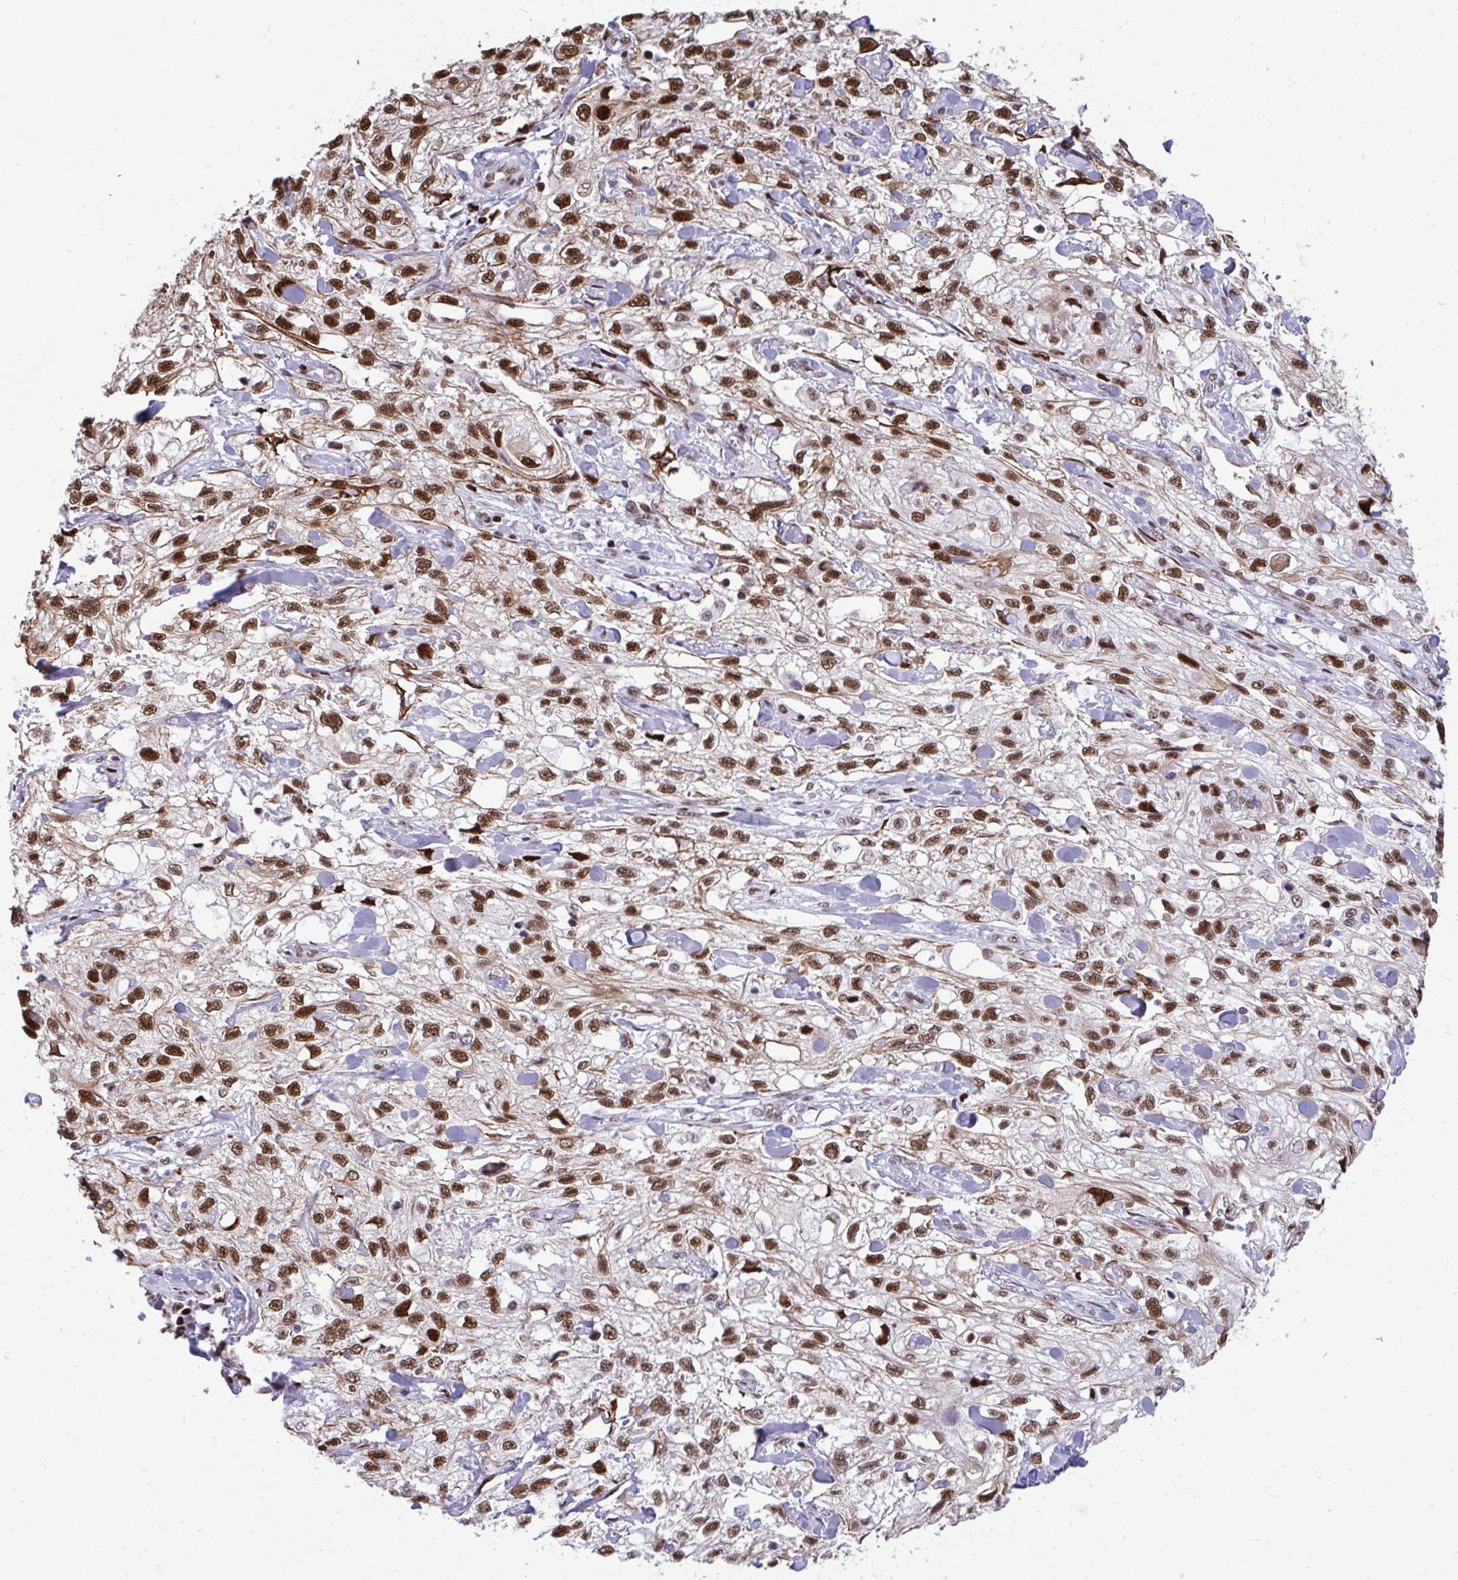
{"staining": {"intensity": "strong", "quantity": ">75%", "location": "cytoplasmic/membranous,nuclear"}, "tissue": "skin cancer", "cell_type": "Tumor cells", "image_type": "cancer", "snomed": [{"axis": "morphology", "description": "Squamous cell carcinoma, NOS"}, {"axis": "topography", "description": "Skin"}, {"axis": "topography", "description": "Vulva"}], "caption": "Protein staining of skin squamous cell carcinoma tissue reveals strong cytoplasmic/membranous and nuclear positivity in approximately >75% of tumor cells.", "gene": "SLC35C2", "patient": {"sex": "female", "age": 86}}